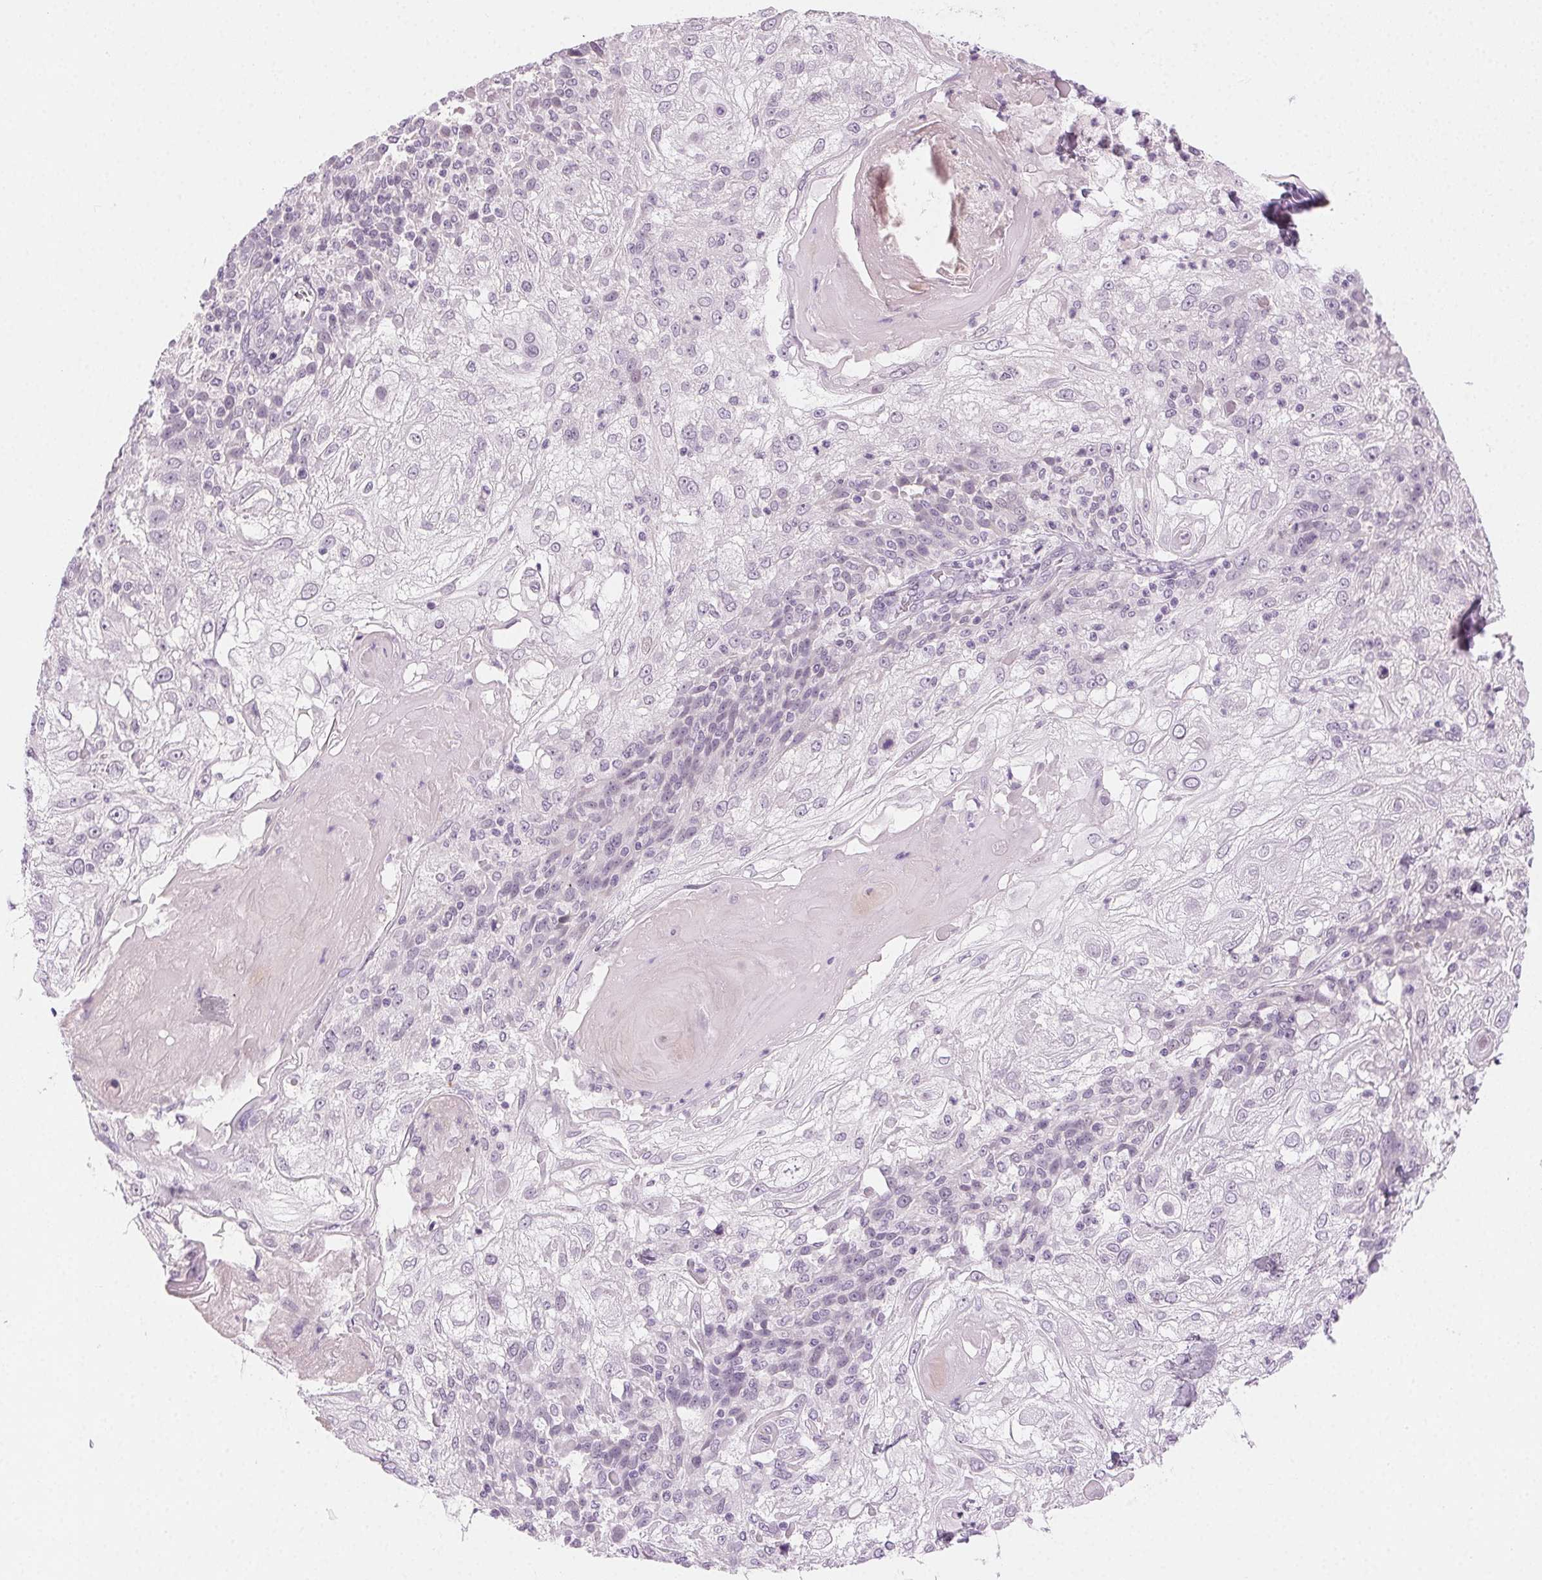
{"staining": {"intensity": "negative", "quantity": "none", "location": "none"}, "tissue": "skin cancer", "cell_type": "Tumor cells", "image_type": "cancer", "snomed": [{"axis": "morphology", "description": "Normal tissue, NOS"}, {"axis": "morphology", "description": "Squamous cell carcinoma, NOS"}, {"axis": "topography", "description": "Skin"}], "caption": "Immunohistochemical staining of skin cancer (squamous cell carcinoma) shows no significant positivity in tumor cells.", "gene": "HSF5", "patient": {"sex": "female", "age": 83}}